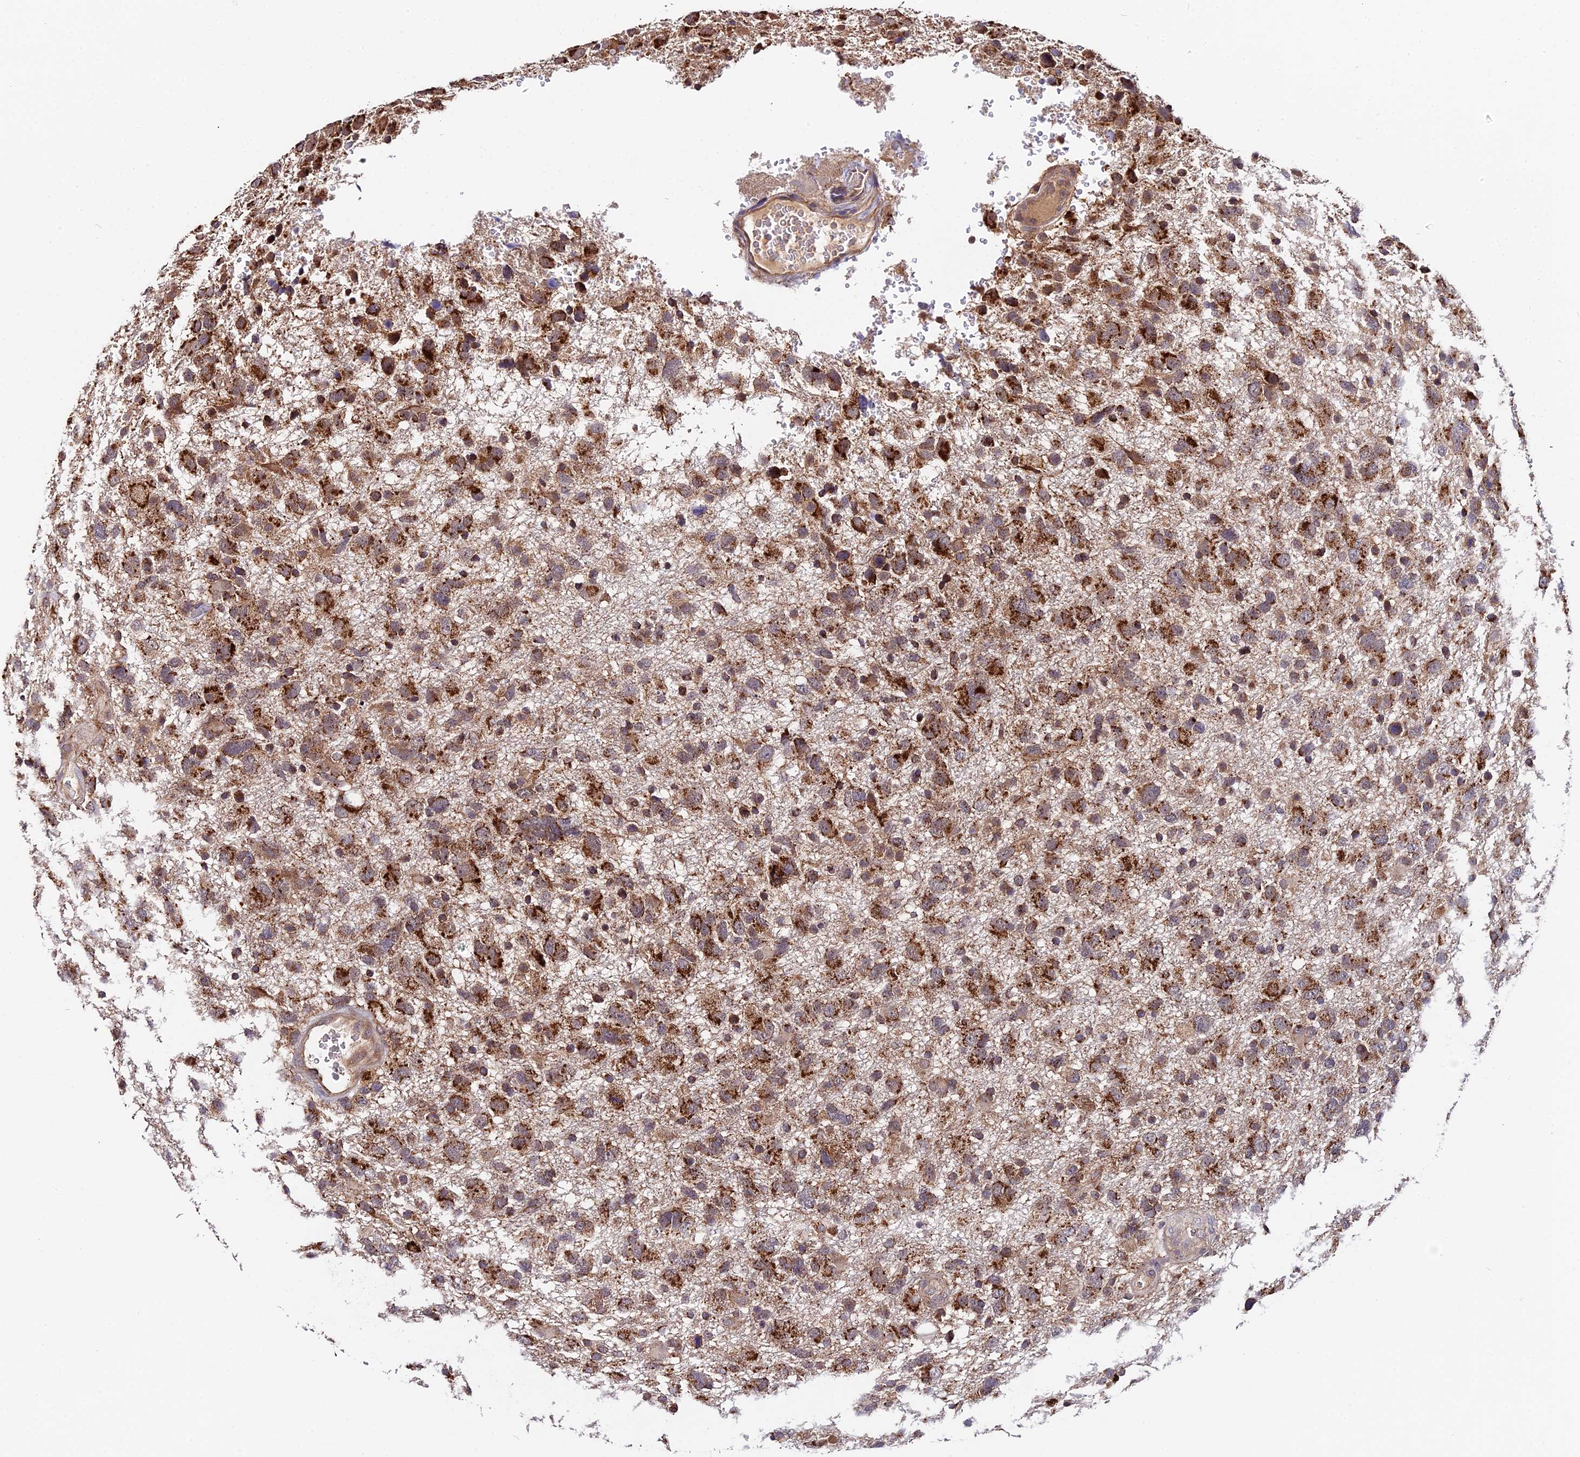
{"staining": {"intensity": "strong", "quantity": ">75%", "location": "cytoplasmic/membranous"}, "tissue": "glioma", "cell_type": "Tumor cells", "image_type": "cancer", "snomed": [{"axis": "morphology", "description": "Glioma, malignant, High grade"}, {"axis": "topography", "description": "Brain"}], "caption": "Tumor cells exhibit high levels of strong cytoplasmic/membranous staining in about >75% of cells in glioma.", "gene": "ZBED8", "patient": {"sex": "male", "age": 61}}